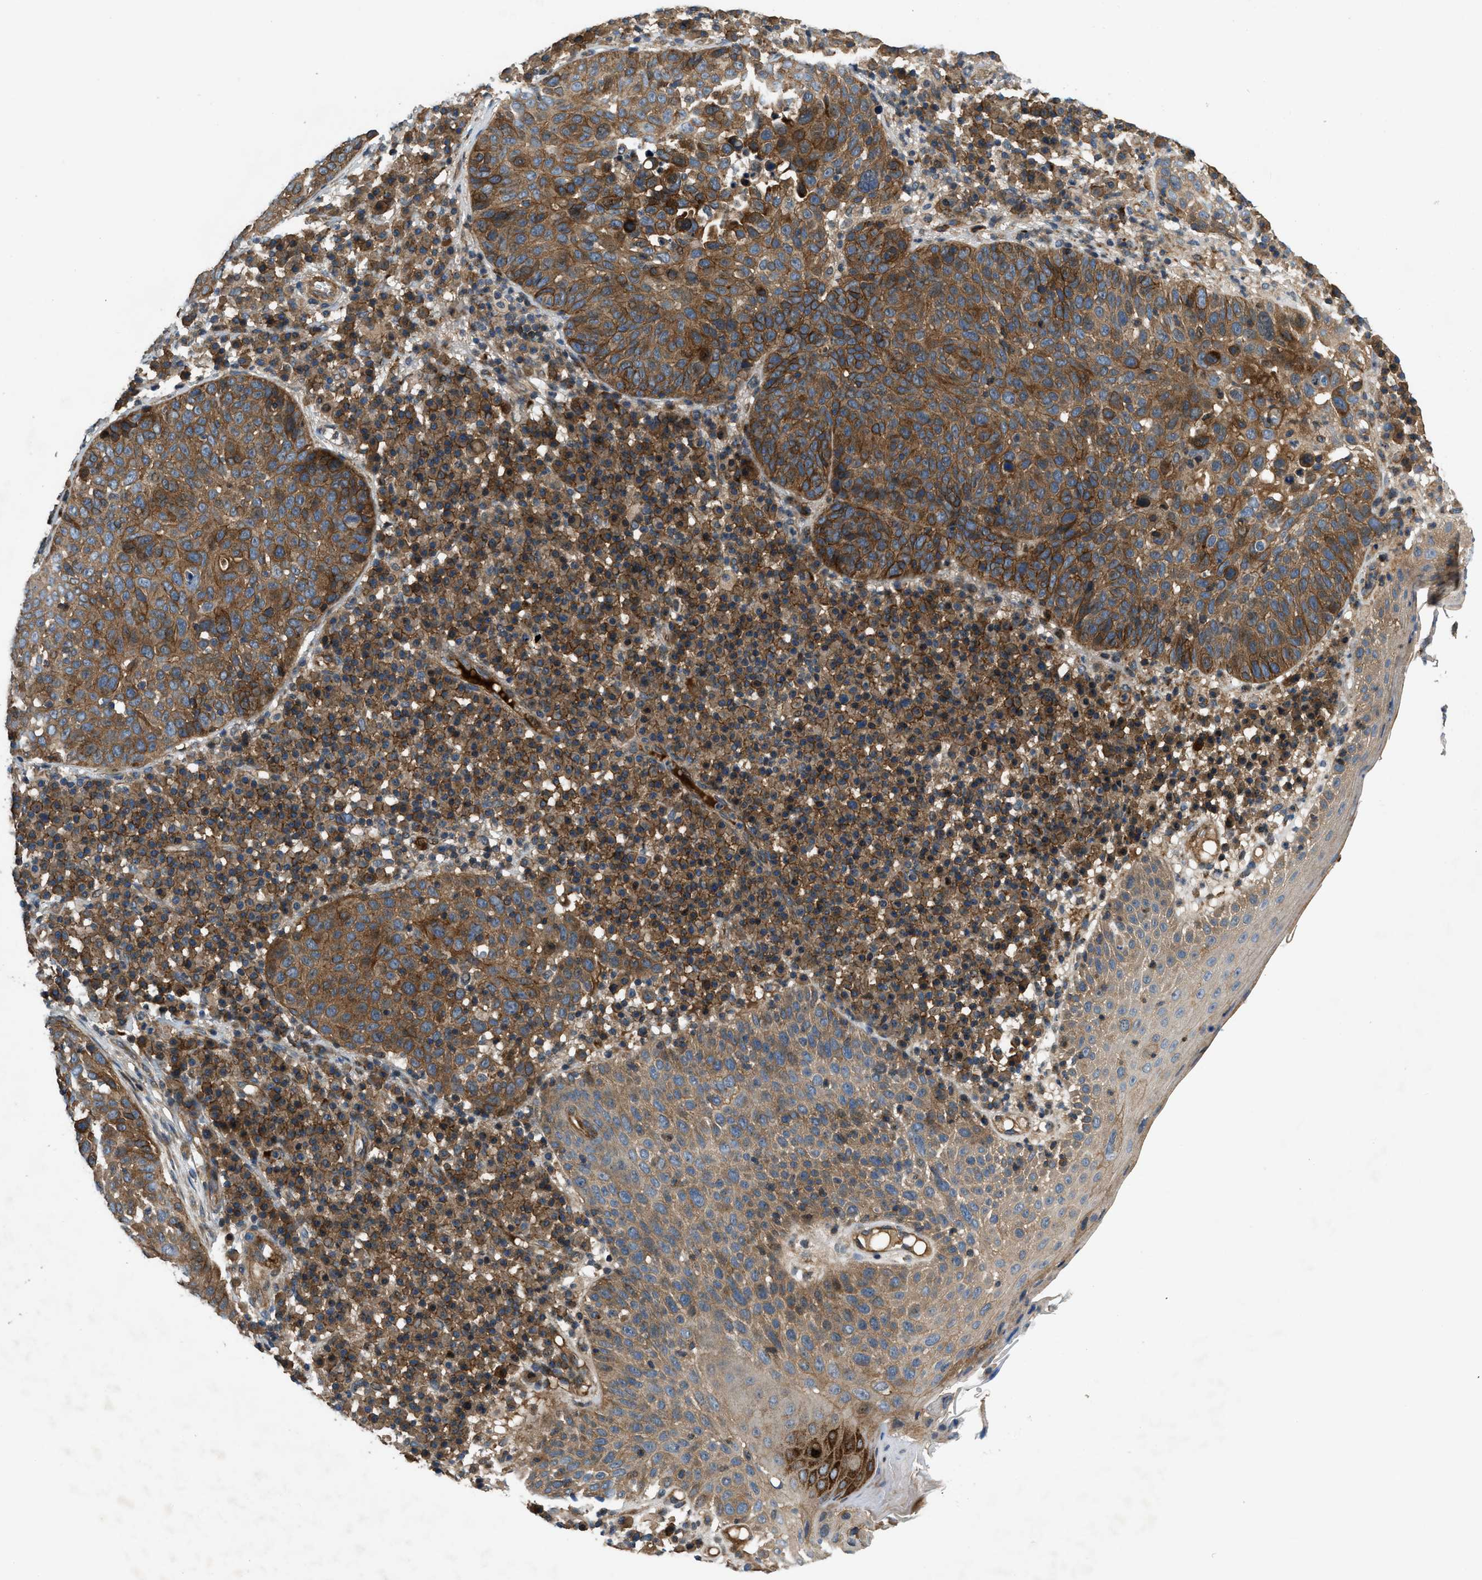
{"staining": {"intensity": "moderate", "quantity": ">75%", "location": "cytoplasmic/membranous"}, "tissue": "skin cancer", "cell_type": "Tumor cells", "image_type": "cancer", "snomed": [{"axis": "morphology", "description": "Squamous cell carcinoma in situ, NOS"}, {"axis": "morphology", "description": "Squamous cell carcinoma, NOS"}, {"axis": "topography", "description": "Skin"}], "caption": "Tumor cells reveal moderate cytoplasmic/membranous positivity in approximately >75% of cells in skin squamous cell carcinoma in situ. (DAB = brown stain, brightfield microscopy at high magnification).", "gene": "CNNM3", "patient": {"sex": "male", "age": 93}}